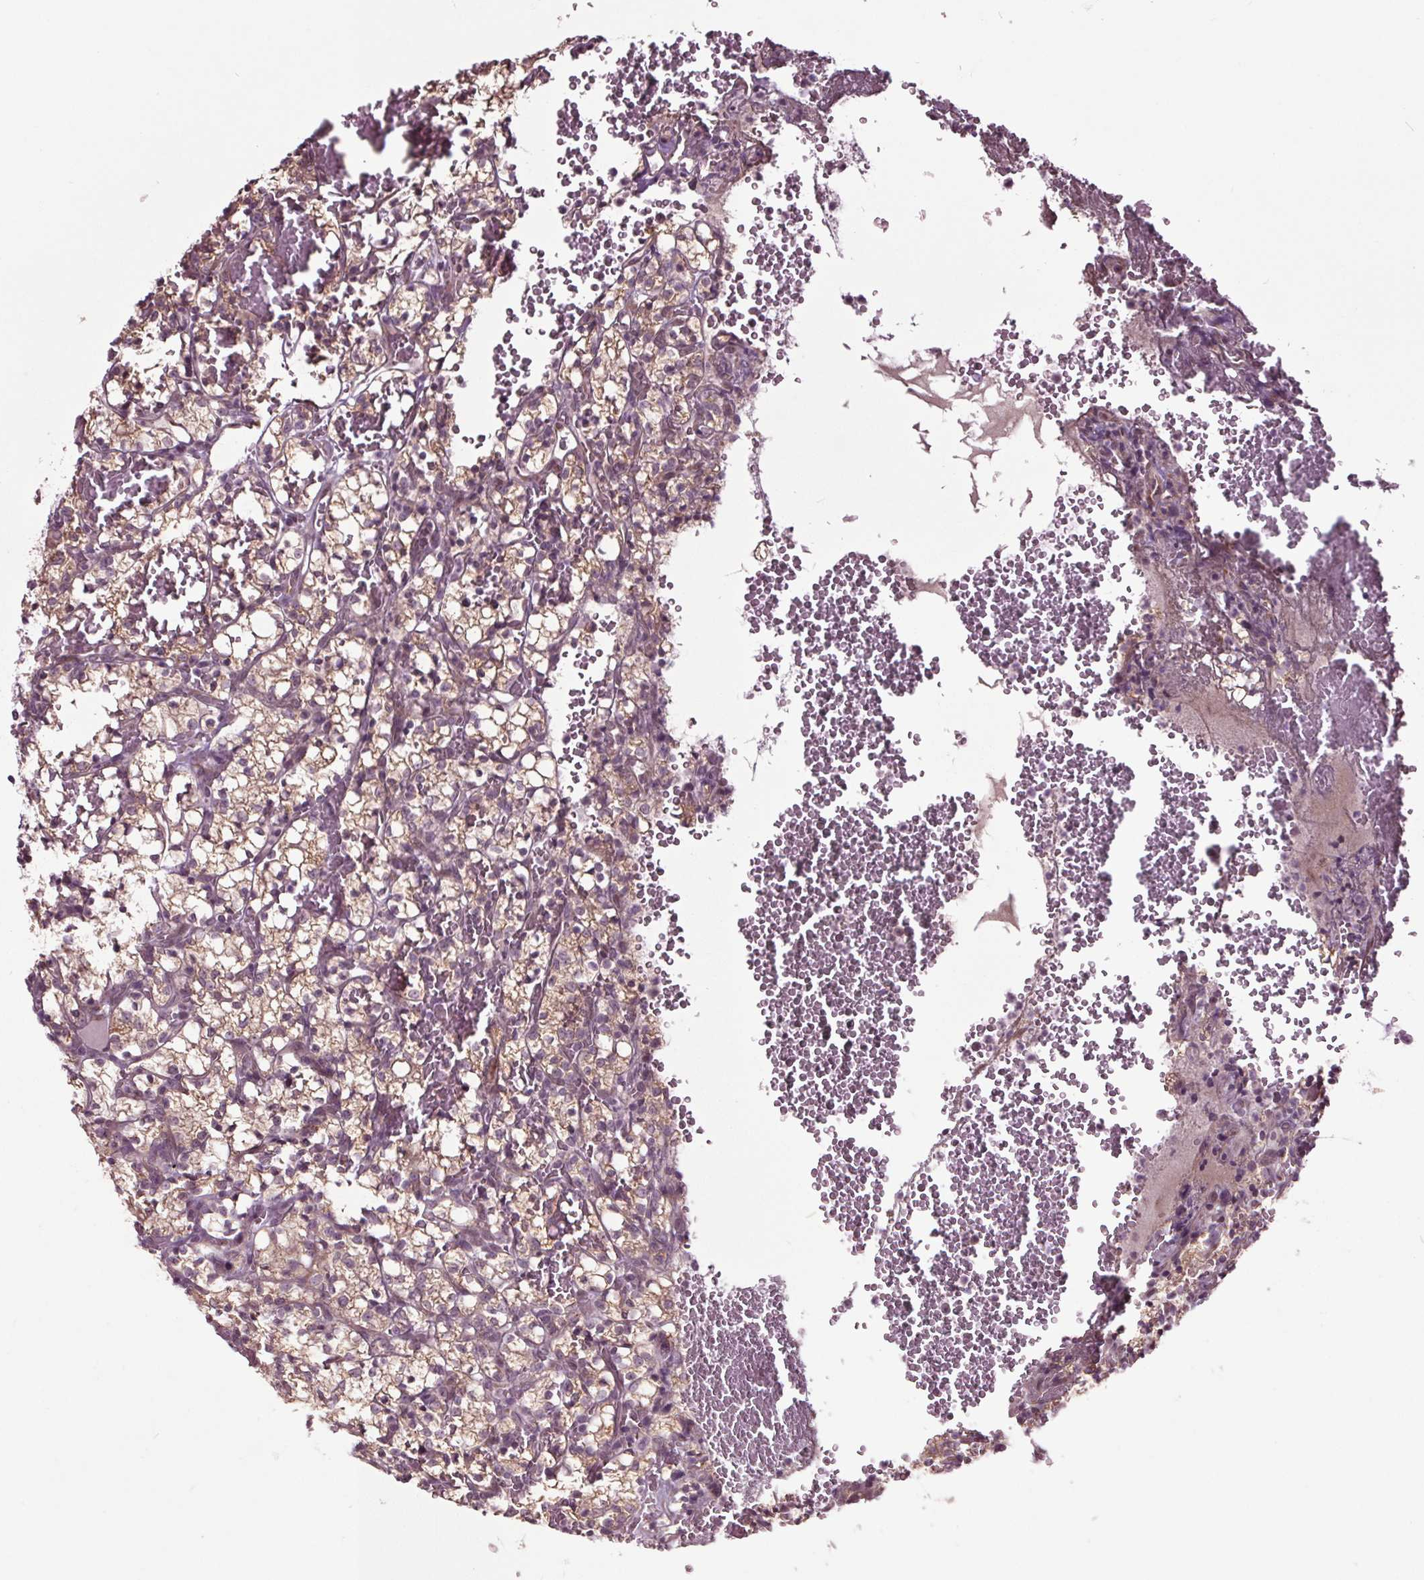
{"staining": {"intensity": "moderate", "quantity": "25%-75%", "location": "cytoplasmic/membranous"}, "tissue": "renal cancer", "cell_type": "Tumor cells", "image_type": "cancer", "snomed": [{"axis": "morphology", "description": "Adenocarcinoma, NOS"}, {"axis": "topography", "description": "Kidney"}], "caption": "Renal cancer (adenocarcinoma) was stained to show a protein in brown. There is medium levels of moderate cytoplasmic/membranous expression in about 25%-75% of tumor cells. The staining was performed using DAB (3,3'-diaminobenzidine) to visualize the protein expression in brown, while the nuclei were stained in blue with hematoxylin (Magnification: 20x).", "gene": "HAUS5", "patient": {"sex": "female", "age": 69}}